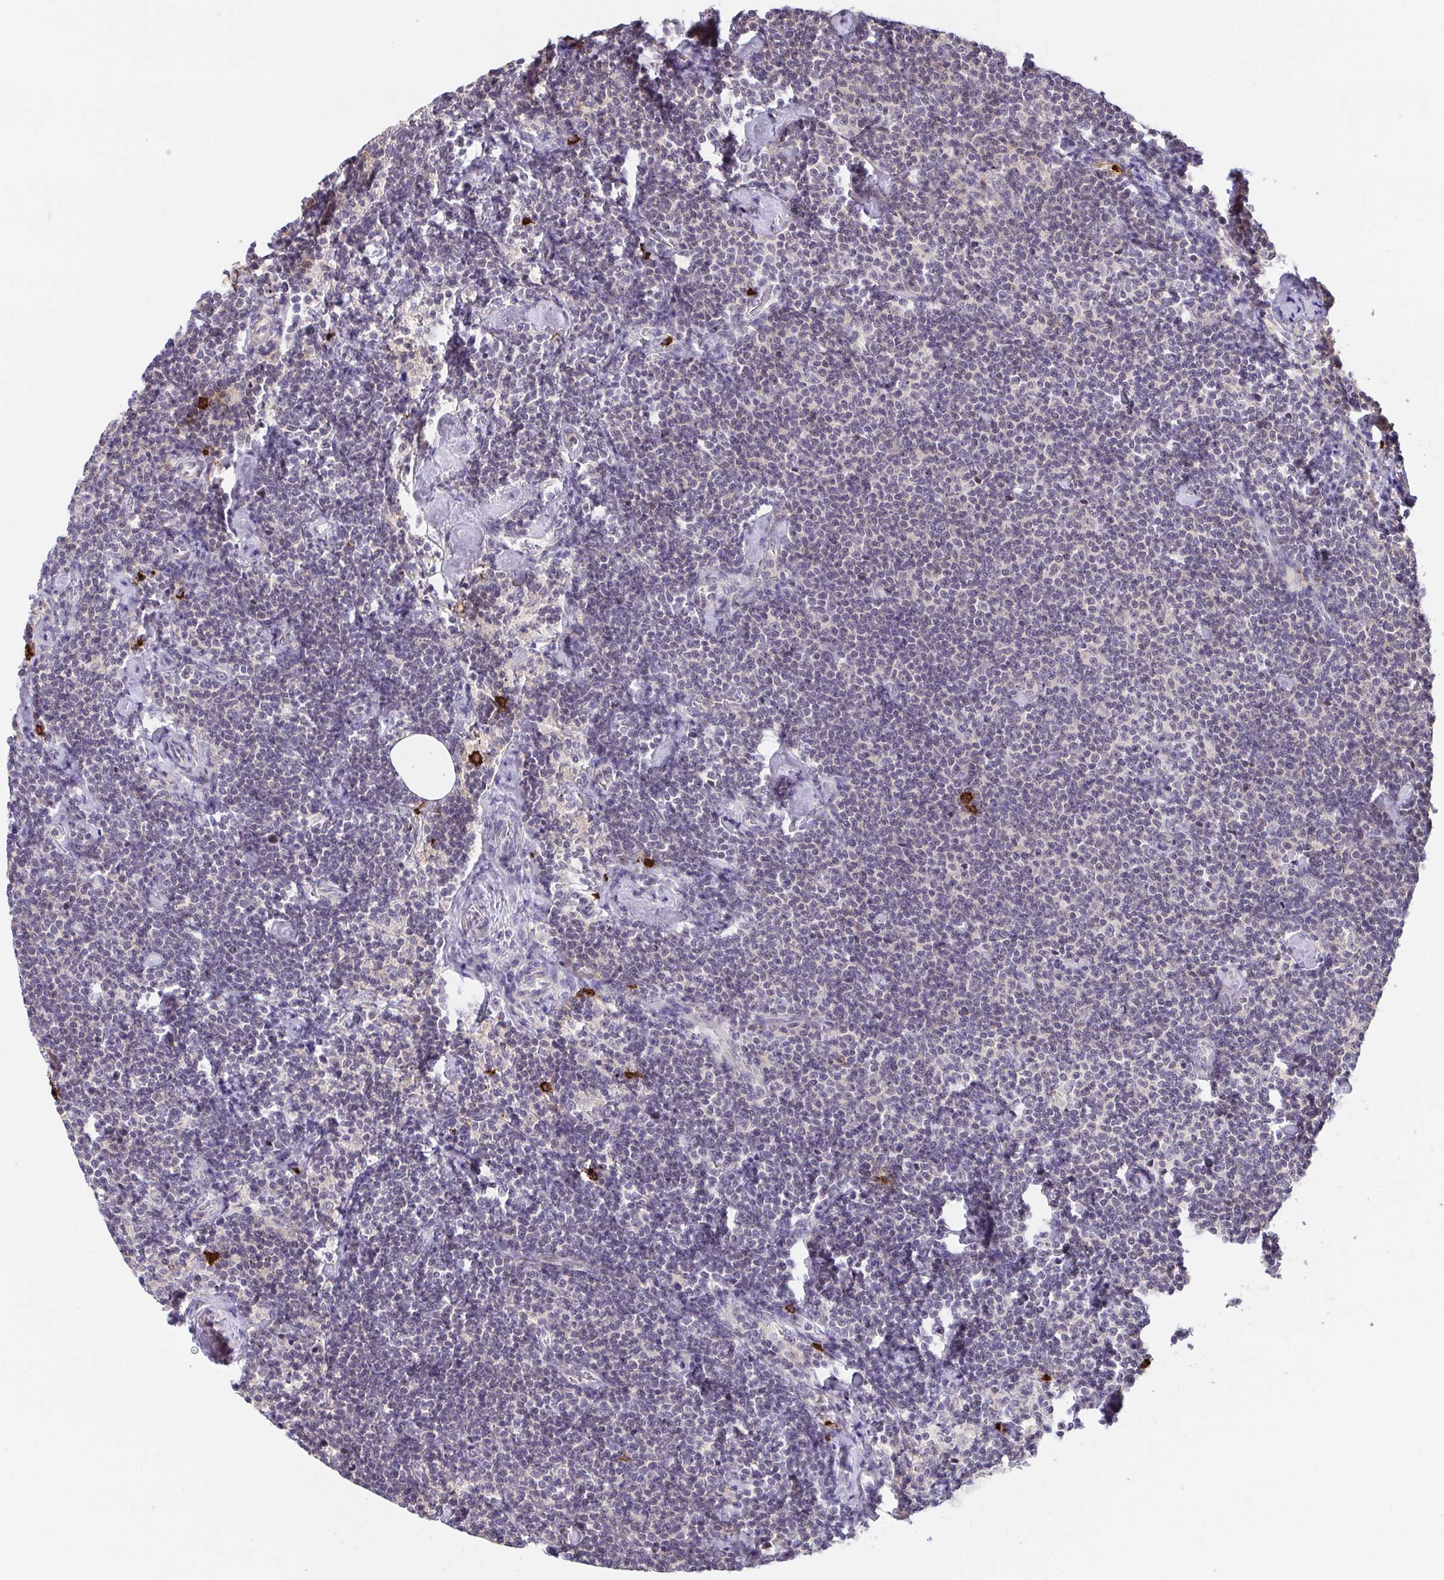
{"staining": {"intensity": "negative", "quantity": "none", "location": "none"}, "tissue": "lymphoma", "cell_type": "Tumor cells", "image_type": "cancer", "snomed": [{"axis": "morphology", "description": "Malignant lymphoma, non-Hodgkin's type, Low grade"}, {"axis": "topography", "description": "Lymph node"}], "caption": "Immunohistochemistry image of neoplastic tissue: lymphoma stained with DAB (3,3'-diaminobenzidine) exhibits no significant protein positivity in tumor cells.", "gene": "PREPL", "patient": {"sex": "male", "age": 81}}